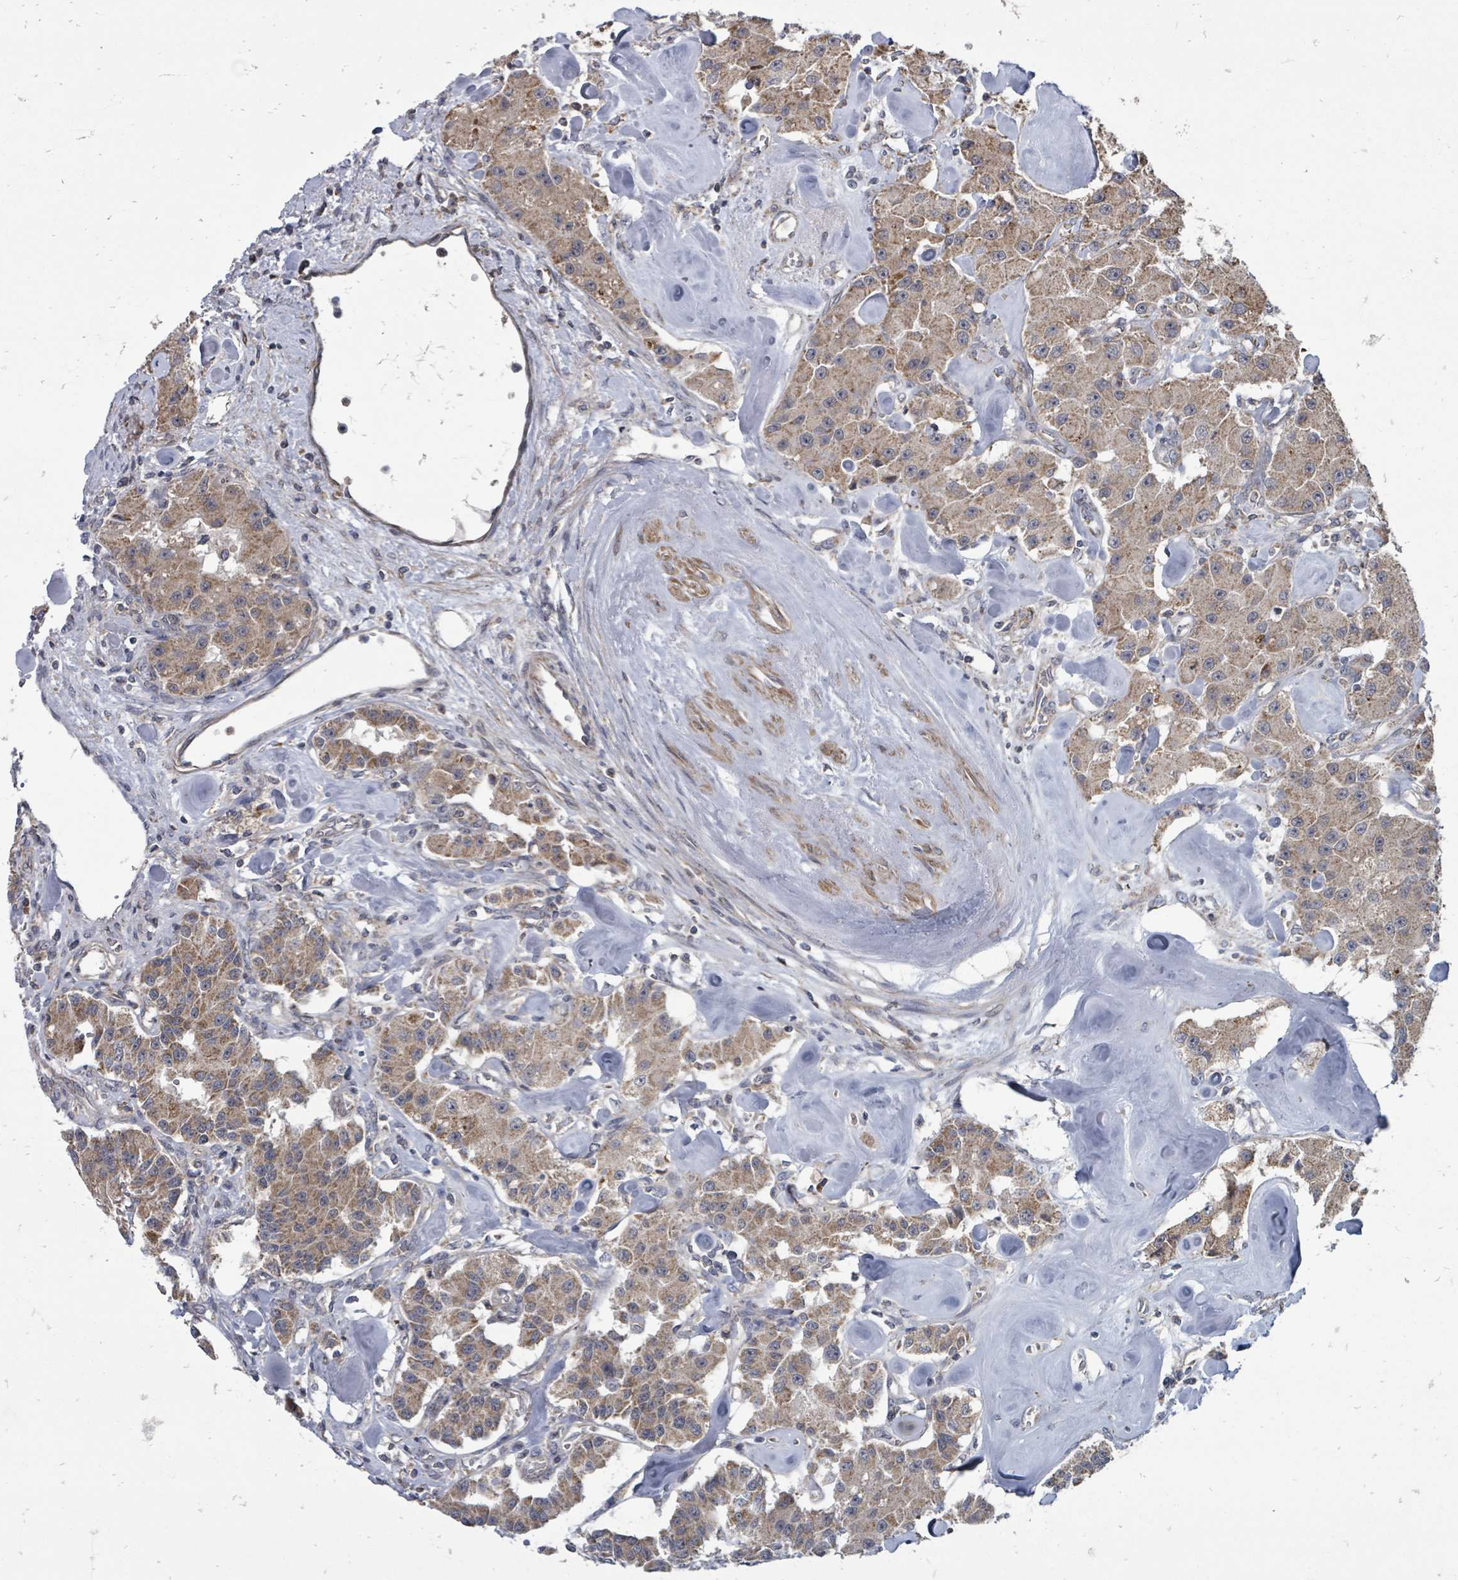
{"staining": {"intensity": "moderate", "quantity": ">75%", "location": "cytoplasmic/membranous"}, "tissue": "carcinoid", "cell_type": "Tumor cells", "image_type": "cancer", "snomed": [{"axis": "morphology", "description": "Carcinoid, malignant, NOS"}, {"axis": "topography", "description": "Pancreas"}], "caption": "Protein staining exhibits moderate cytoplasmic/membranous staining in about >75% of tumor cells in carcinoid (malignant).", "gene": "MAGOHB", "patient": {"sex": "male", "age": 41}}